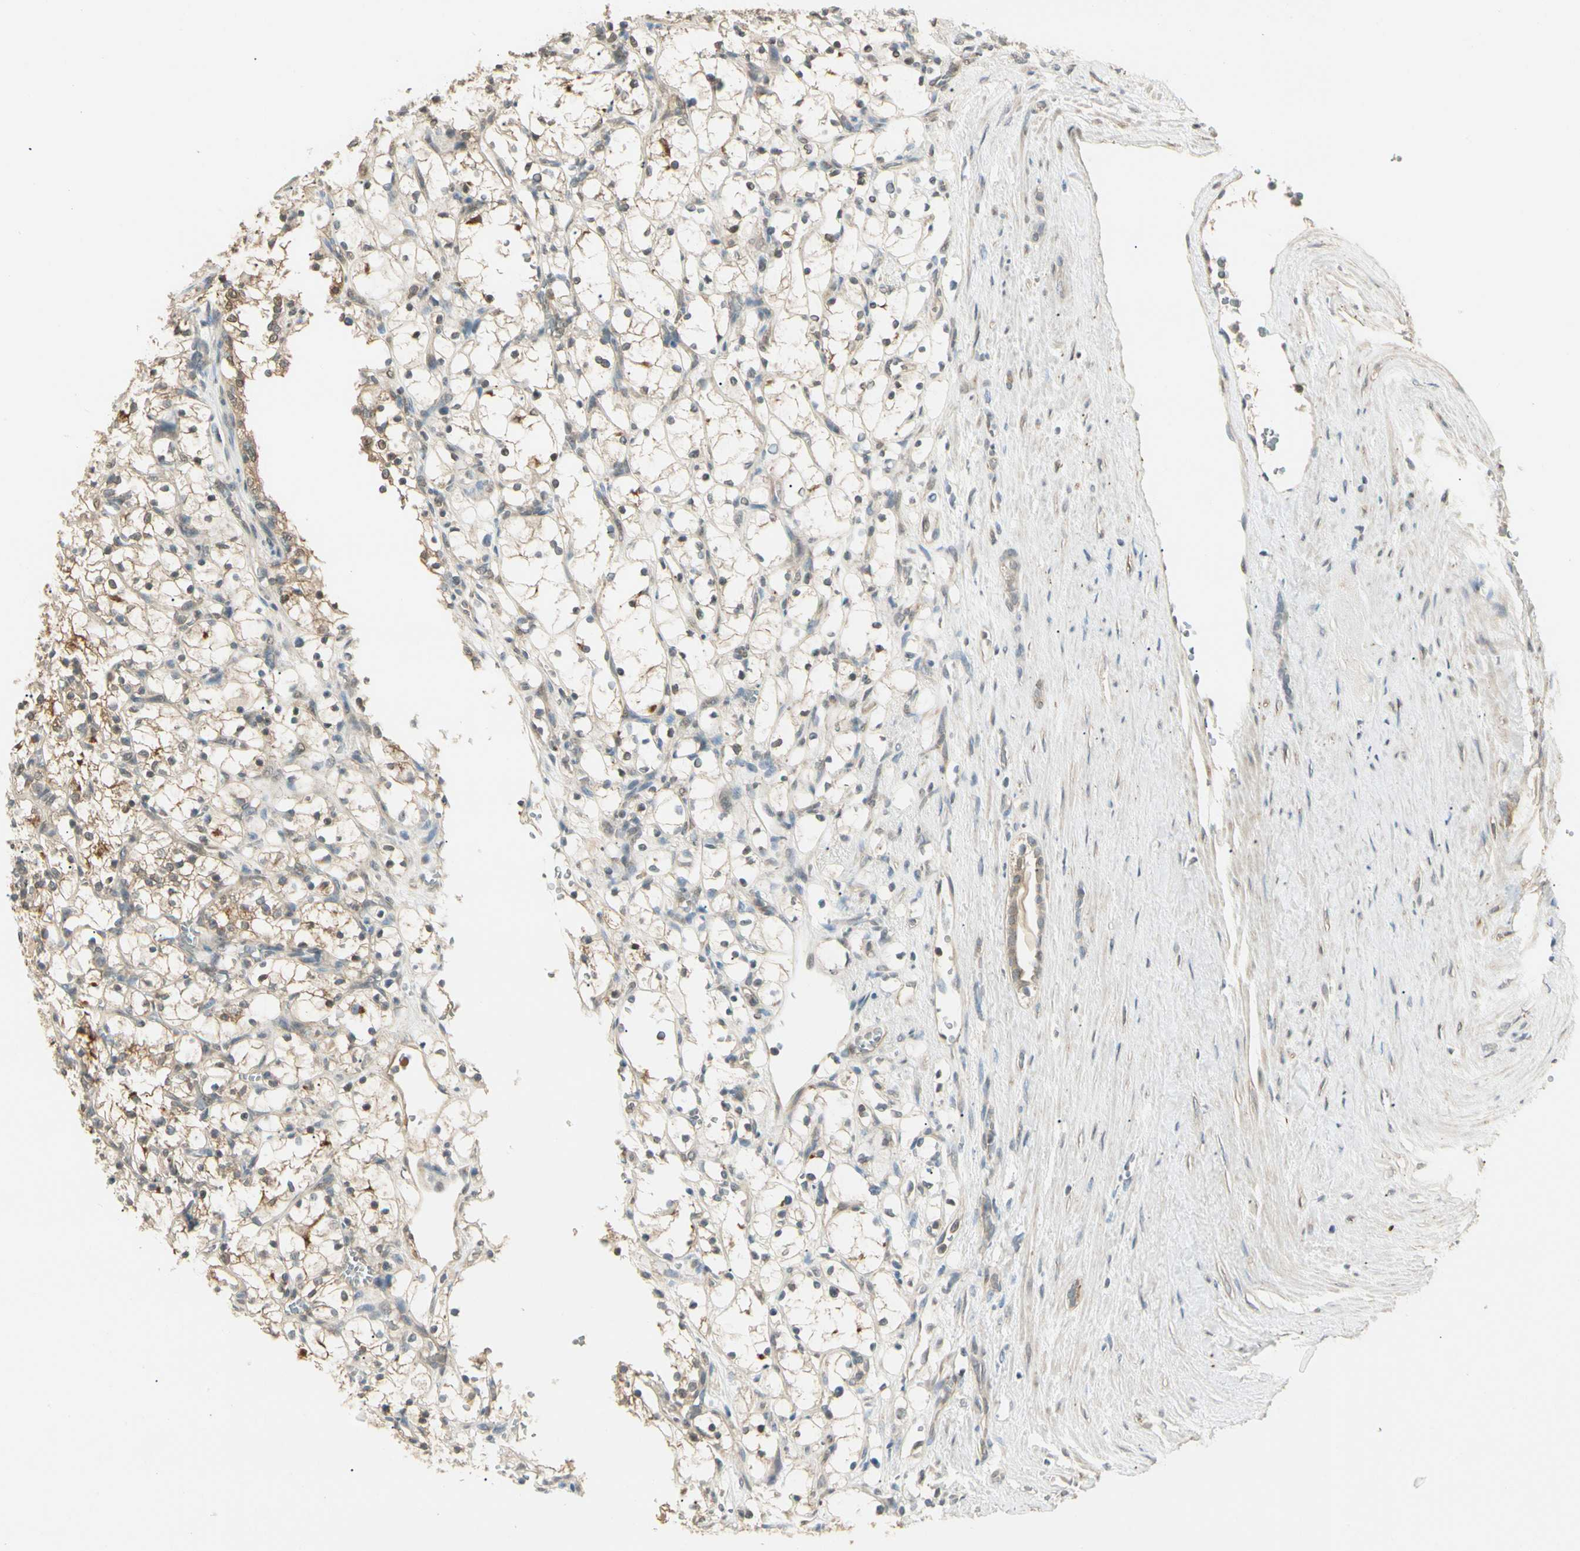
{"staining": {"intensity": "weak", "quantity": "25%-75%", "location": "cytoplasmic/membranous"}, "tissue": "renal cancer", "cell_type": "Tumor cells", "image_type": "cancer", "snomed": [{"axis": "morphology", "description": "Adenocarcinoma, NOS"}, {"axis": "topography", "description": "Kidney"}], "caption": "IHC (DAB) staining of renal cancer (adenocarcinoma) reveals weak cytoplasmic/membranous protein expression in approximately 25%-75% of tumor cells. The staining was performed using DAB (3,3'-diaminobenzidine) to visualize the protein expression in brown, while the nuclei were stained in blue with hematoxylin (Magnification: 20x).", "gene": "SGCA", "patient": {"sex": "female", "age": 69}}